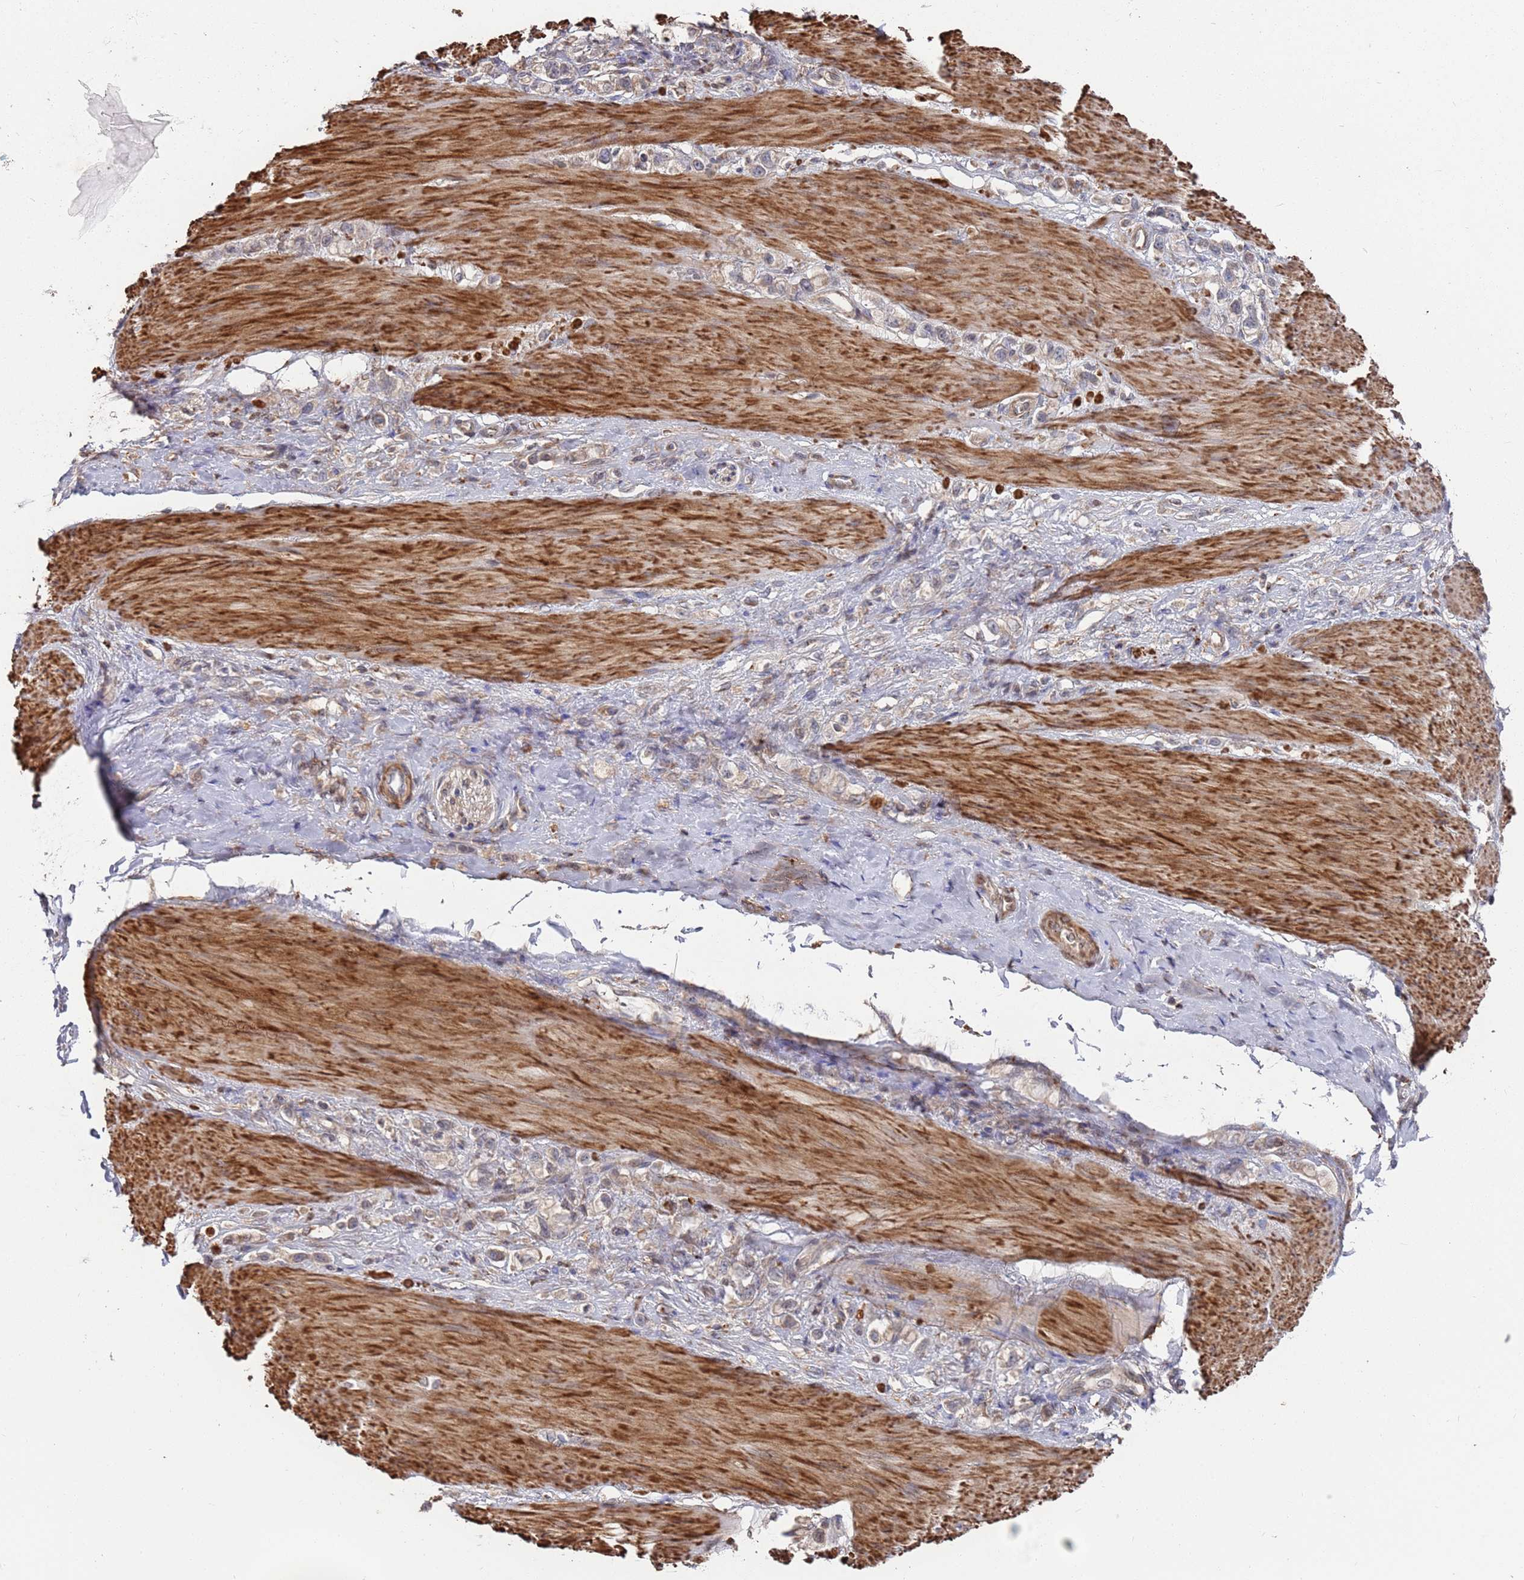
{"staining": {"intensity": "weak", "quantity": "25%-75%", "location": "cytoplasmic/membranous"}, "tissue": "stomach cancer", "cell_type": "Tumor cells", "image_type": "cancer", "snomed": [{"axis": "morphology", "description": "Adenocarcinoma, NOS"}, {"axis": "topography", "description": "Stomach"}], "caption": "Human stomach cancer (adenocarcinoma) stained with a brown dye exhibits weak cytoplasmic/membranous positive expression in about 25%-75% of tumor cells.", "gene": "LACC1", "patient": {"sex": "female", "age": 65}}